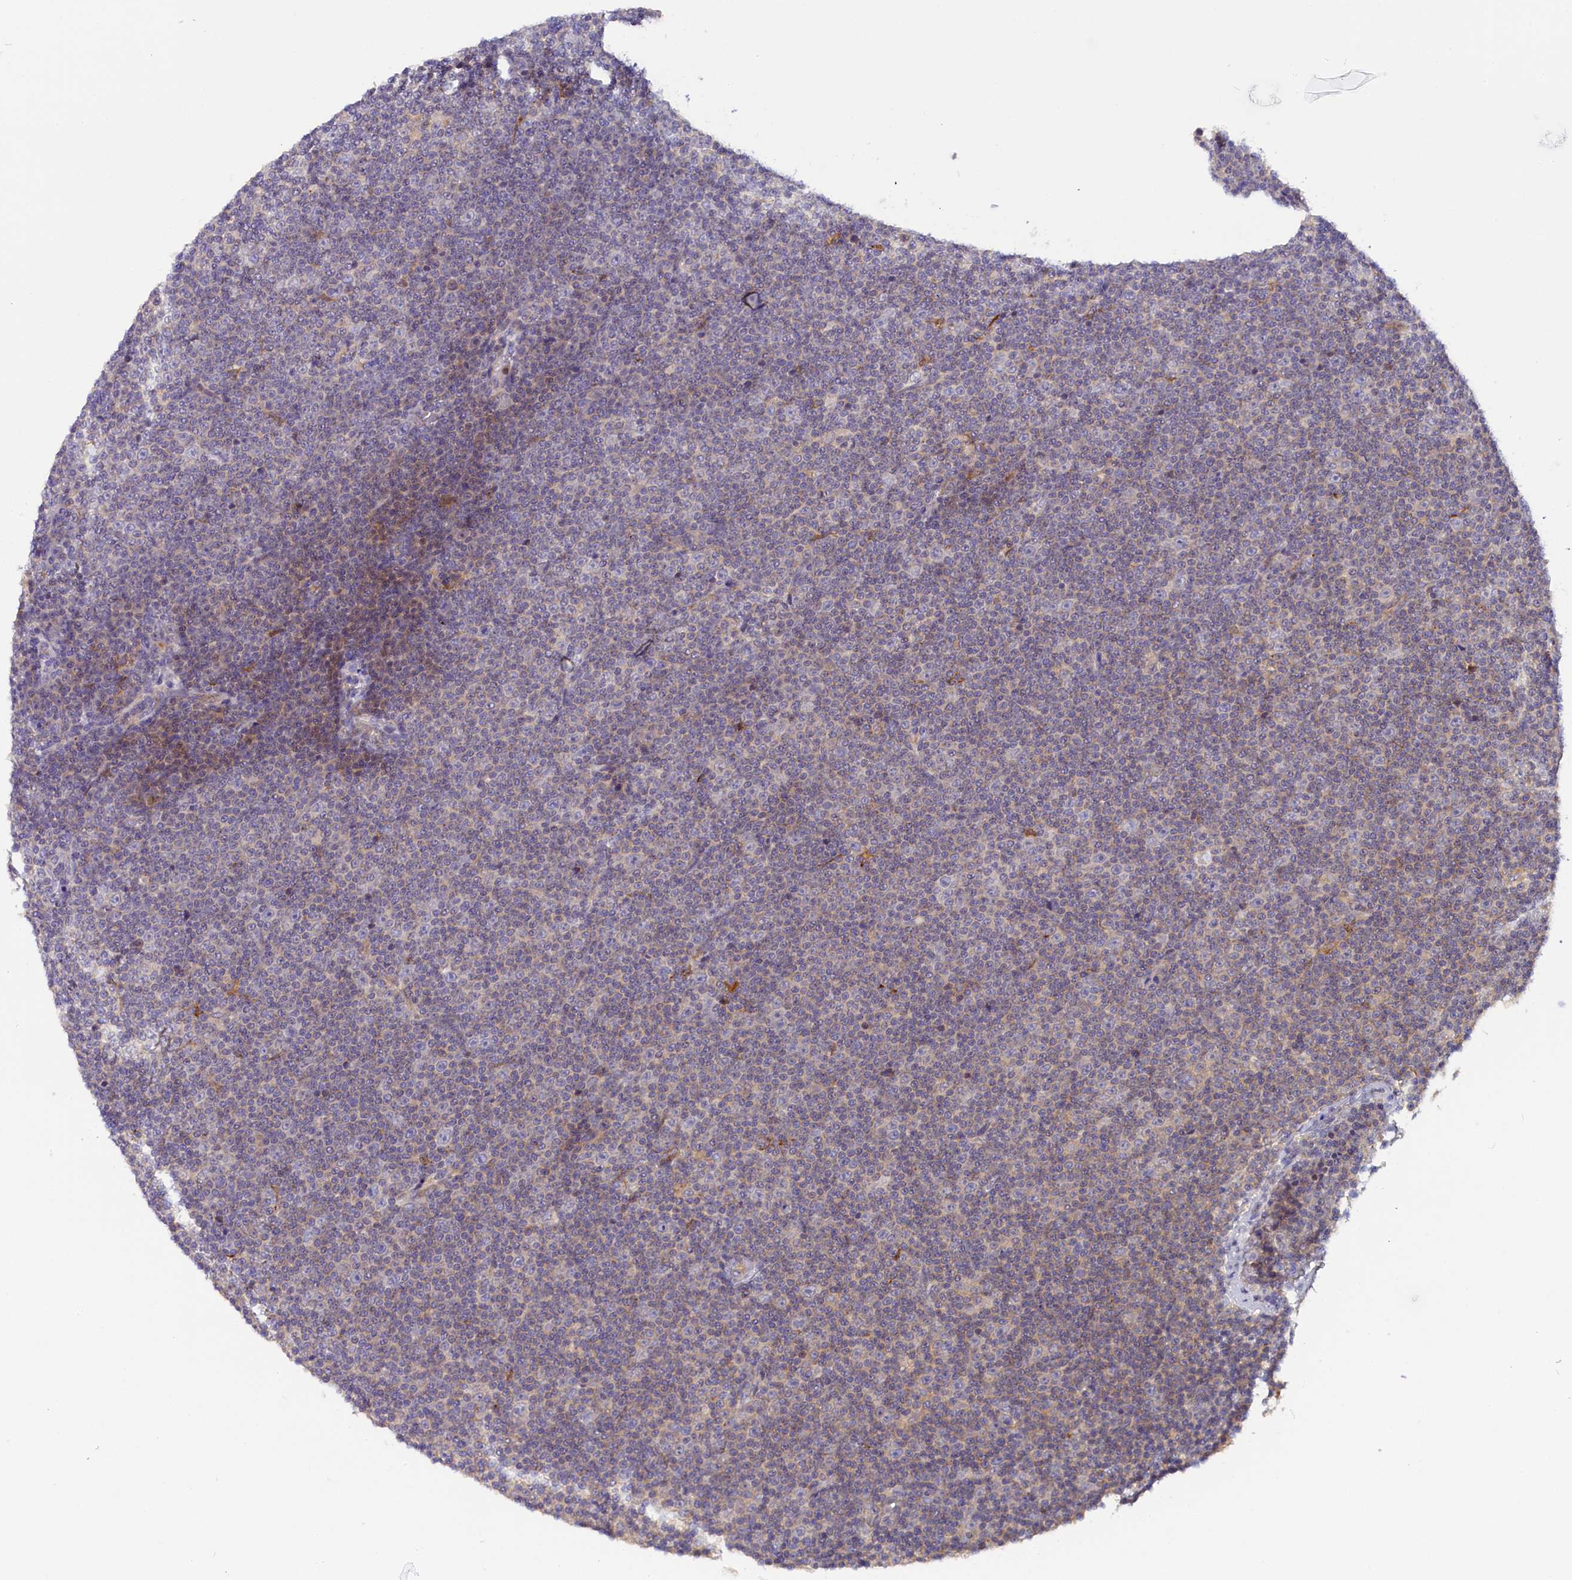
{"staining": {"intensity": "negative", "quantity": "none", "location": "none"}, "tissue": "lymphoma", "cell_type": "Tumor cells", "image_type": "cancer", "snomed": [{"axis": "morphology", "description": "Malignant lymphoma, non-Hodgkin's type, Low grade"}, {"axis": "topography", "description": "Lymph node"}], "caption": "Protein analysis of low-grade malignant lymphoma, non-Hodgkin's type reveals no significant positivity in tumor cells.", "gene": "KATNB1", "patient": {"sex": "female", "age": 67}}